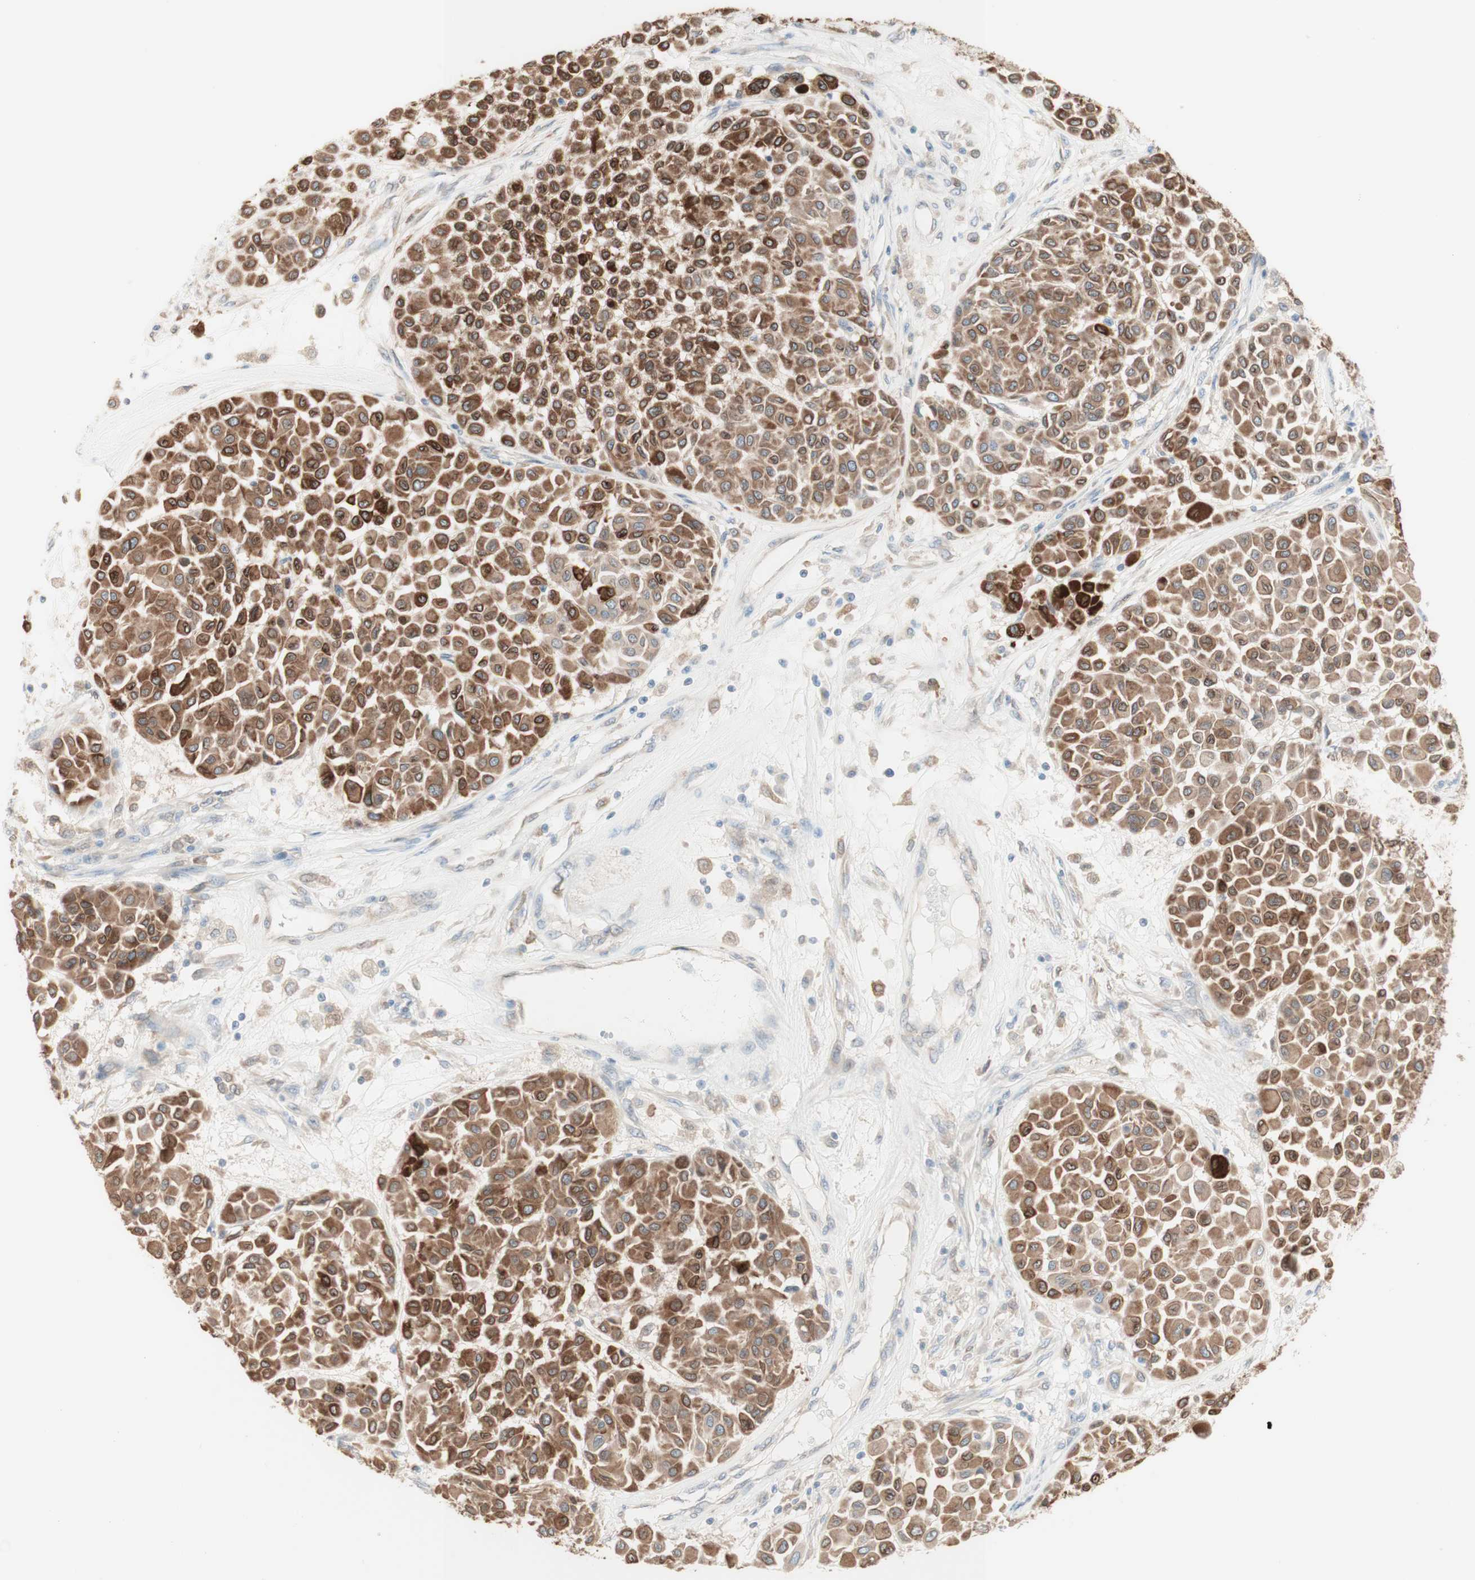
{"staining": {"intensity": "moderate", "quantity": ">75%", "location": "cytoplasmic/membranous"}, "tissue": "melanoma", "cell_type": "Tumor cells", "image_type": "cancer", "snomed": [{"axis": "morphology", "description": "Malignant melanoma, Metastatic site"}, {"axis": "topography", "description": "Soft tissue"}], "caption": "Malignant melanoma (metastatic site) stained with a brown dye demonstrates moderate cytoplasmic/membranous positive staining in approximately >75% of tumor cells.", "gene": "COMT", "patient": {"sex": "male", "age": 41}}